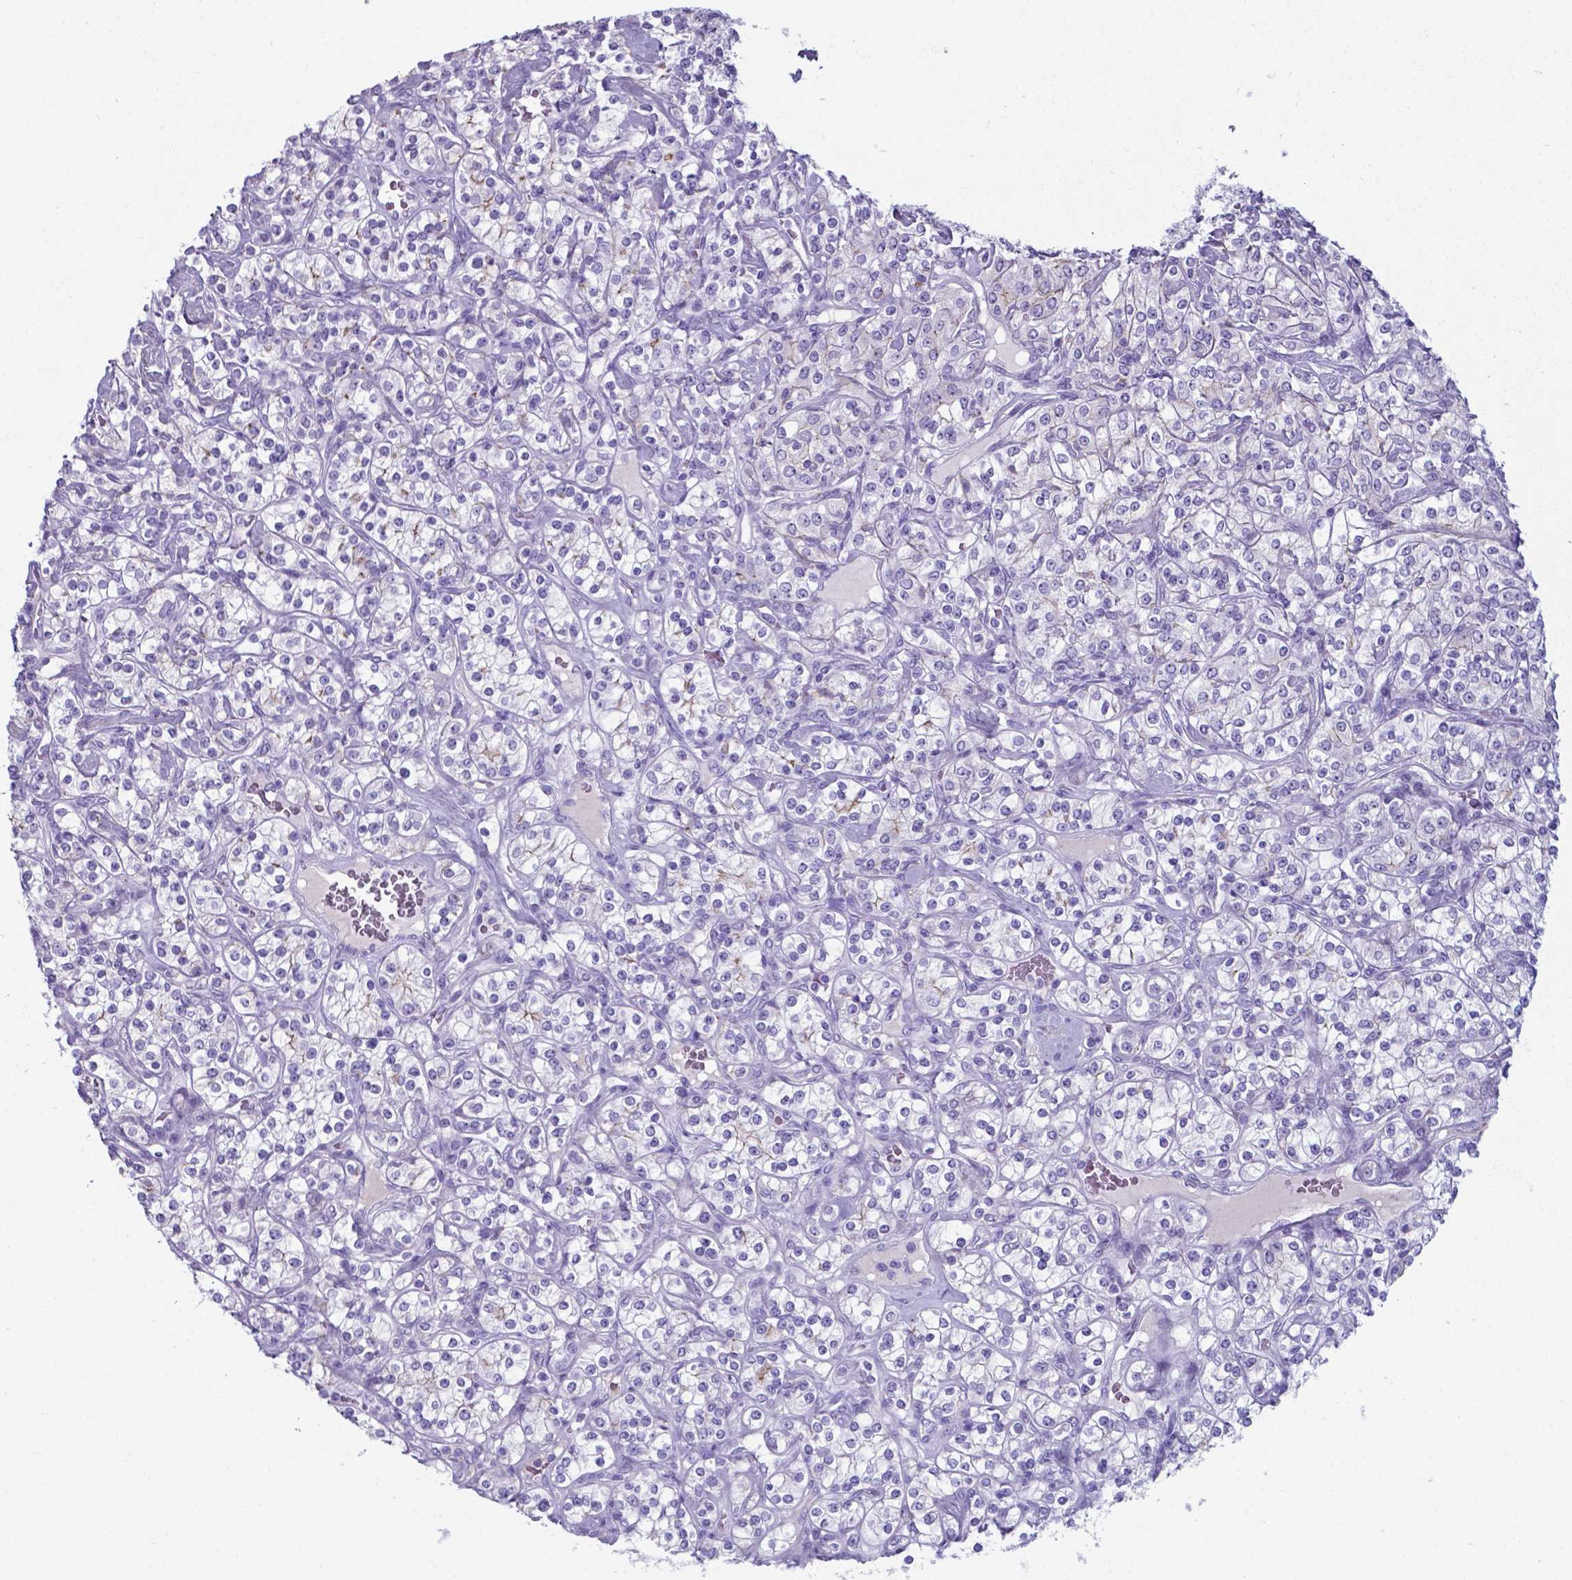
{"staining": {"intensity": "negative", "quantity": "none", "location": "none"}, "tissue": "renal cancer", "cell_type": "Tumor cells", "image_type": "cancer", "snomed": [{"axis": "morphology", "description": "Adenocarcinoma, NOS"}, {"axis": "topography", "description": "Kidney"}], "caption": "There is no significant staining in tumor cells of renal cancer.", "gene": "AP5B1", "patient": {"sex": "male", "age": 77}}